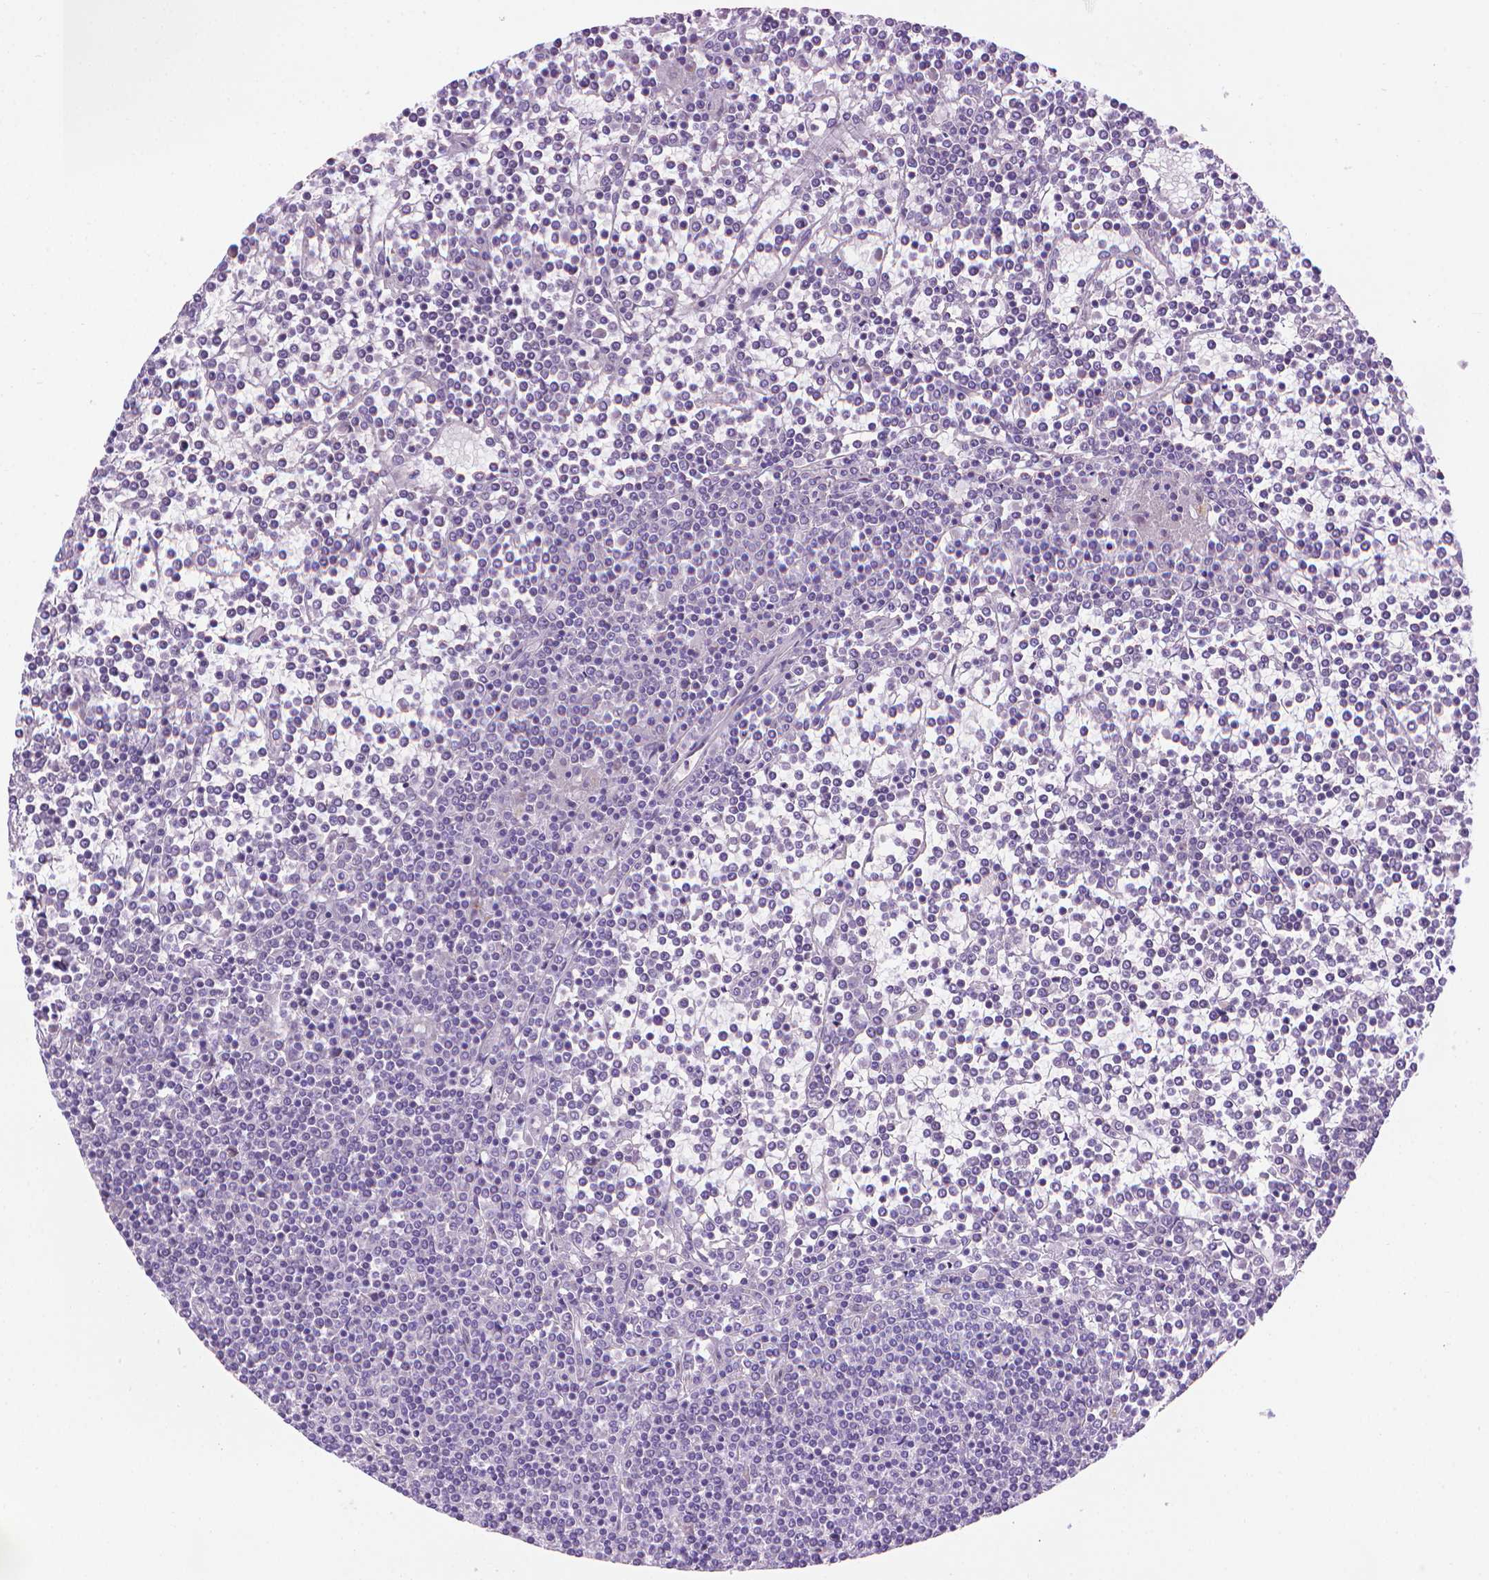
{"staining": {"intensity": "negative", "quantity": "none", "location": "none"}, "tissue": "lymphoma", "cell_type": "Tumor cells", "image_type": "cancer", "snomed": [{"axis": "morphology", "description": "Malignant lymphoma, non-Hodgkin's type, Low grade"}, {"axis": "topography", "description": "Spleen"}], "caption": "An immunohistochemistry photomicrograph of low-grade malignant lymphoma, non-Hodgkin's type is shown. There is no staining in tumor cells of low-grade malignant lymphoma, non-Hodgkin's type.", "gene": "CLIC4", "patient": {"sex": "female", "age": 19}}